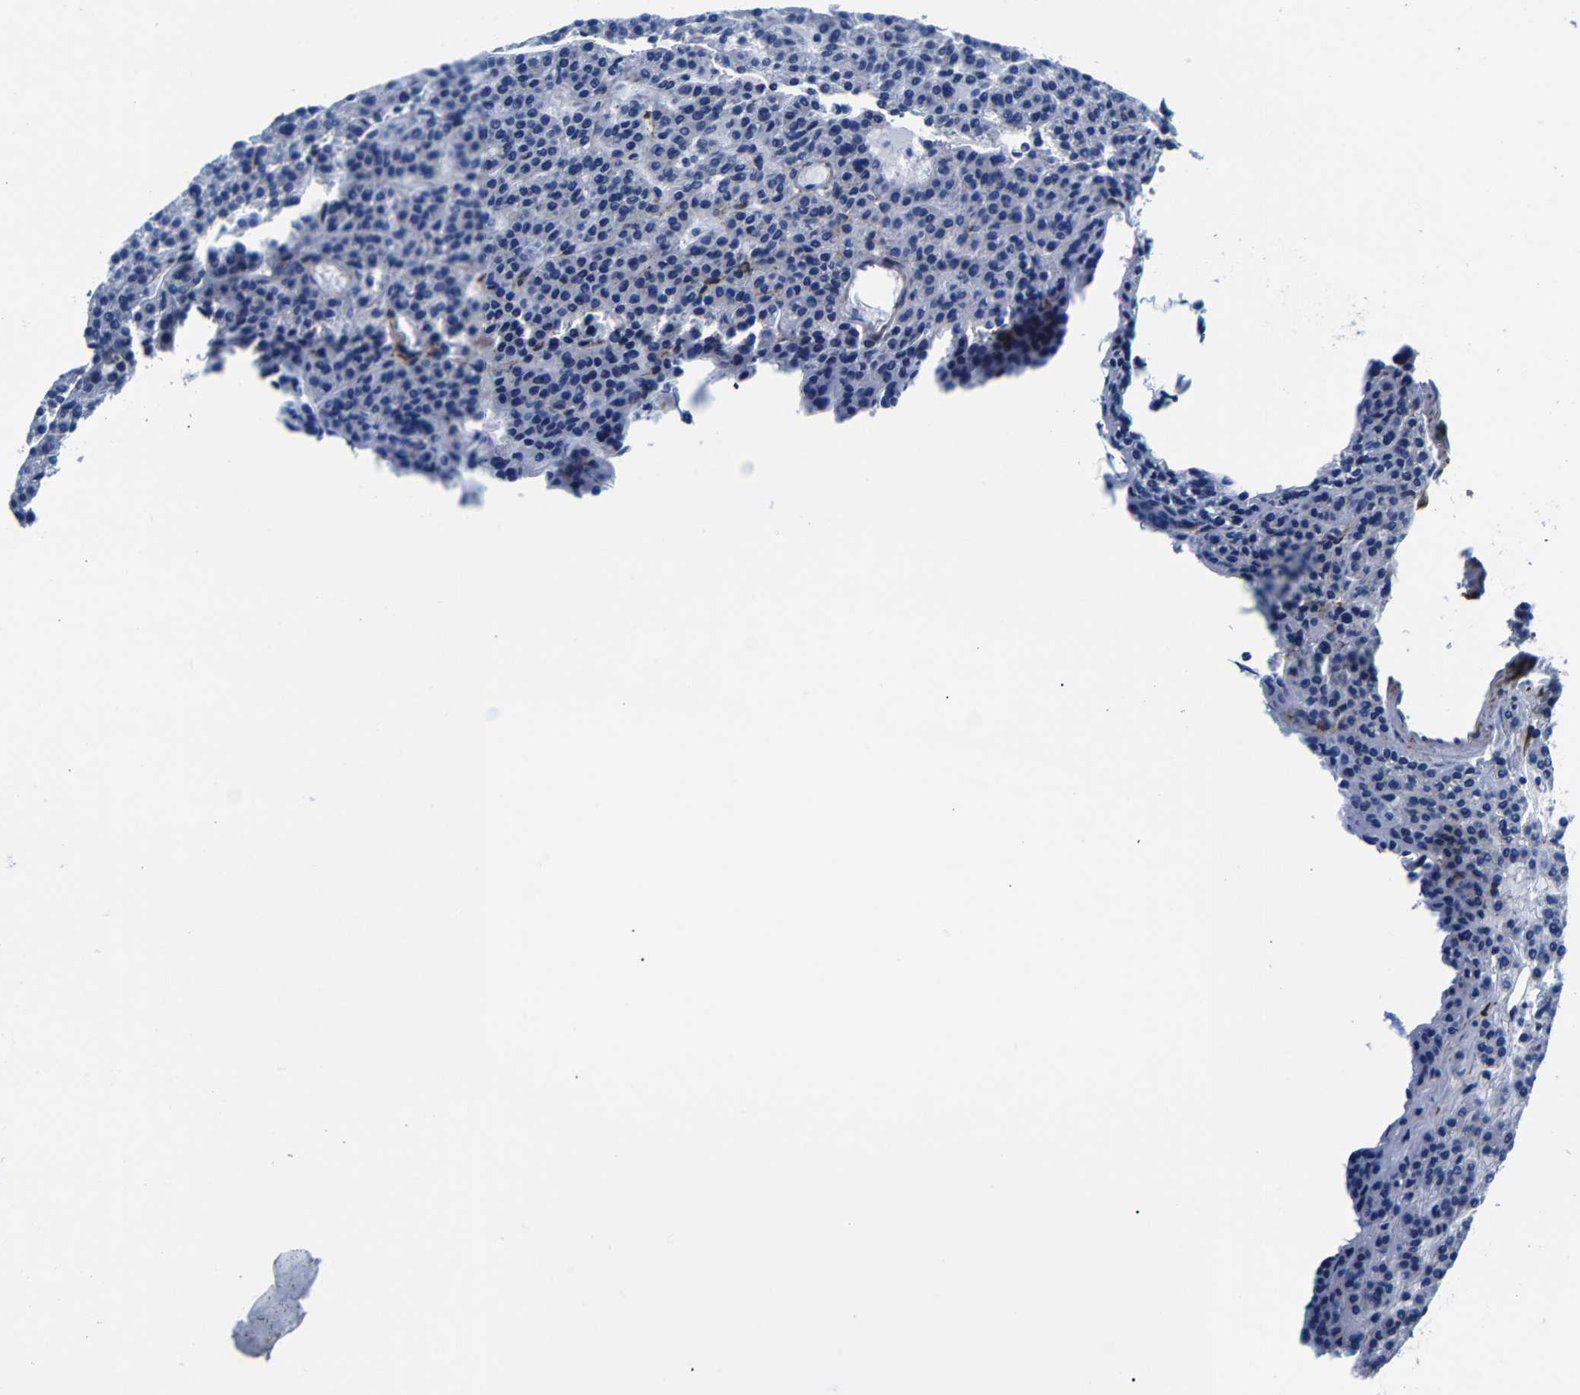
{"staining": {"intensity": "negative", "quantity": "none", "location": "none"}, "tissue": "parathyroid gland", "cell_type": "Glandular cells", "image_type": "normal", "snomed": [{"axis": "morphology", "description": "Normal tissue, NOS"}, {"axis": "morphology", "description": "Adenoma, NOS"}, {"axis": "topography", "description": "Parathyroid gland"}], "caption": "The image exhibits no significant expression in glandular cells of parathyroid gland.", "gene": "LRIG1", "patient": {"sex": "female", "age": 51}}